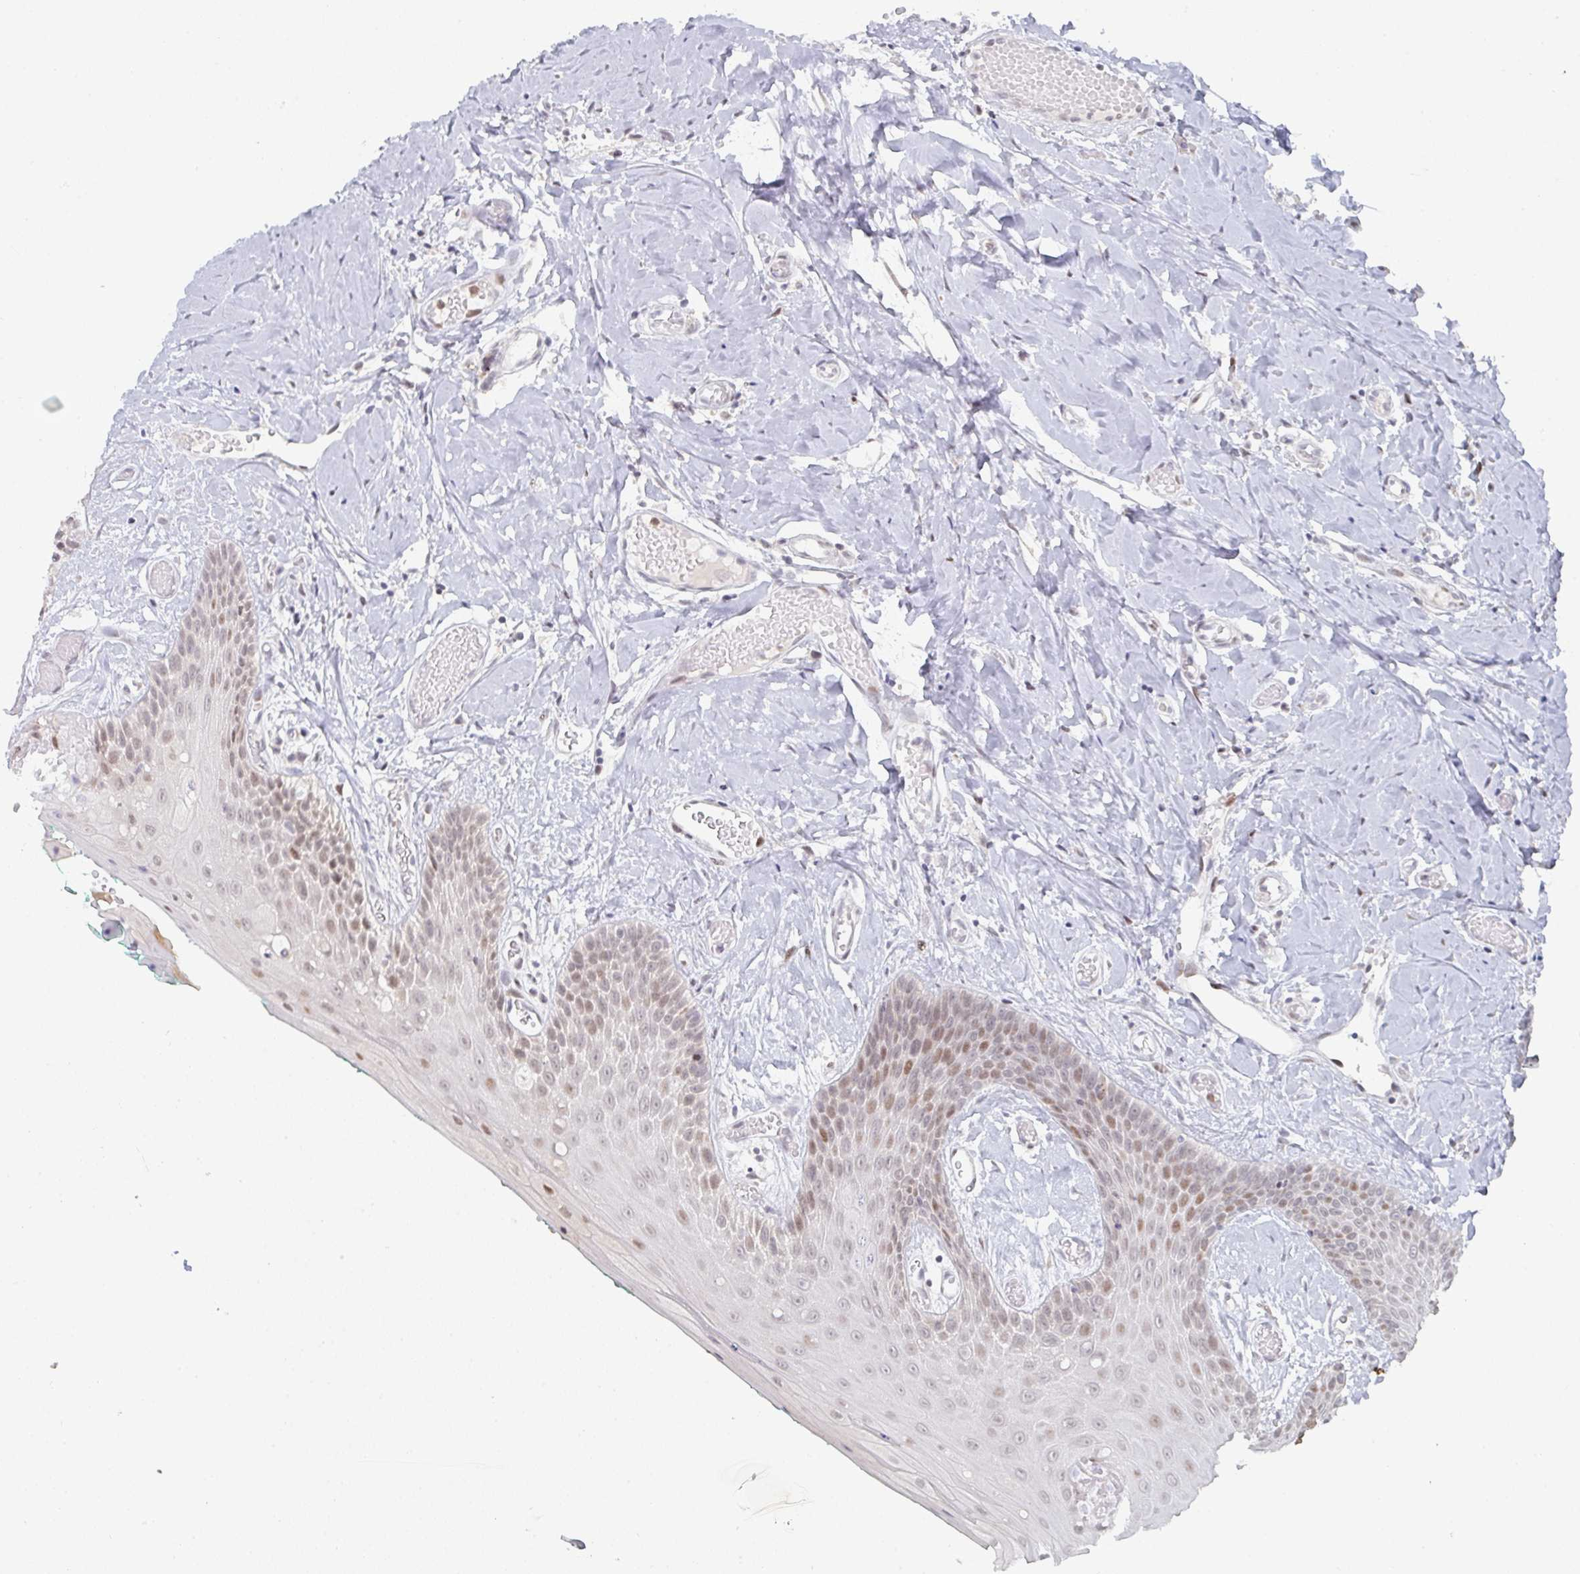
{"staining": {"intensity": "weak", "quantity": "25%-75%", "location": "nuclear"}, "tissue": "oral mucosa", "cell_type": "Squamous epithelial cells", "image_type": "normal", "snomed": [{"axis": "morphology", "description": "Normal tissue, NOS"}, {"axis": "topography", "description": "Oral tissue"}, {"axis": "topography", "description": "Tounge, NOS"}], "caption": "Squamous epithelial cells display low levels of weak nuclear staining in approximately 25%-75% of cells in normal oral mucosa.", "gene": "LIN54", "patient": {"sex": "female", "age": 62}}